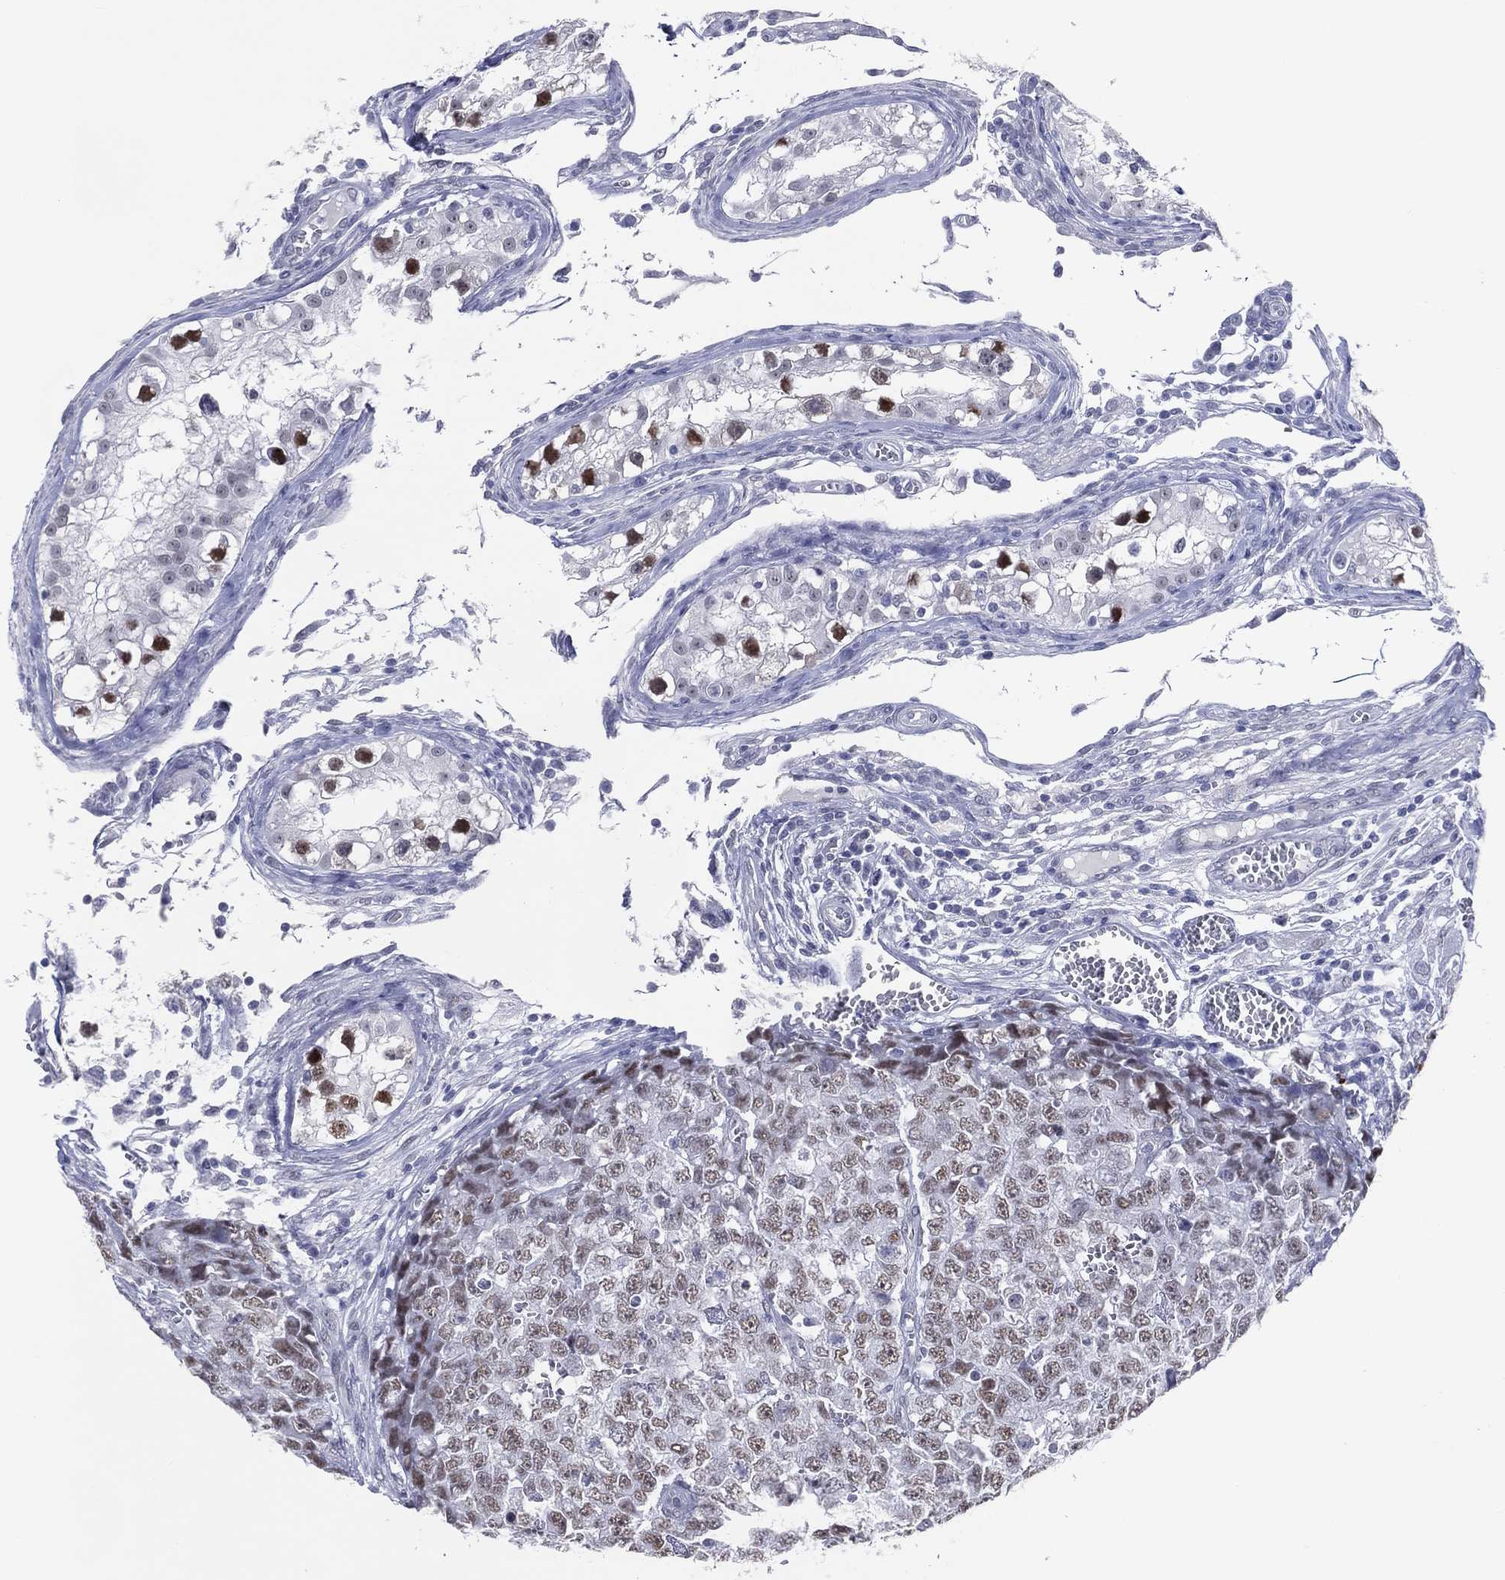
{"staining": {"intensity": "negative", "quantity": "none", "location": "none"}, "tissue": "testis cancer", "cell_type": "Tumor cells", "image_type": "cancer", "snomed": [{"axis": "morphology", "description": "Carcinoma, Embryonal, NOS"}, {"axis": "topography", "description": "Testis"}], "caption": "DAB immunohistochemical staining of embryonal carcinoma (testis) reveals no significant positivity in tumor cells.", "gene": "CFAP58", "patient": {"sex": "male", "age": 23}}